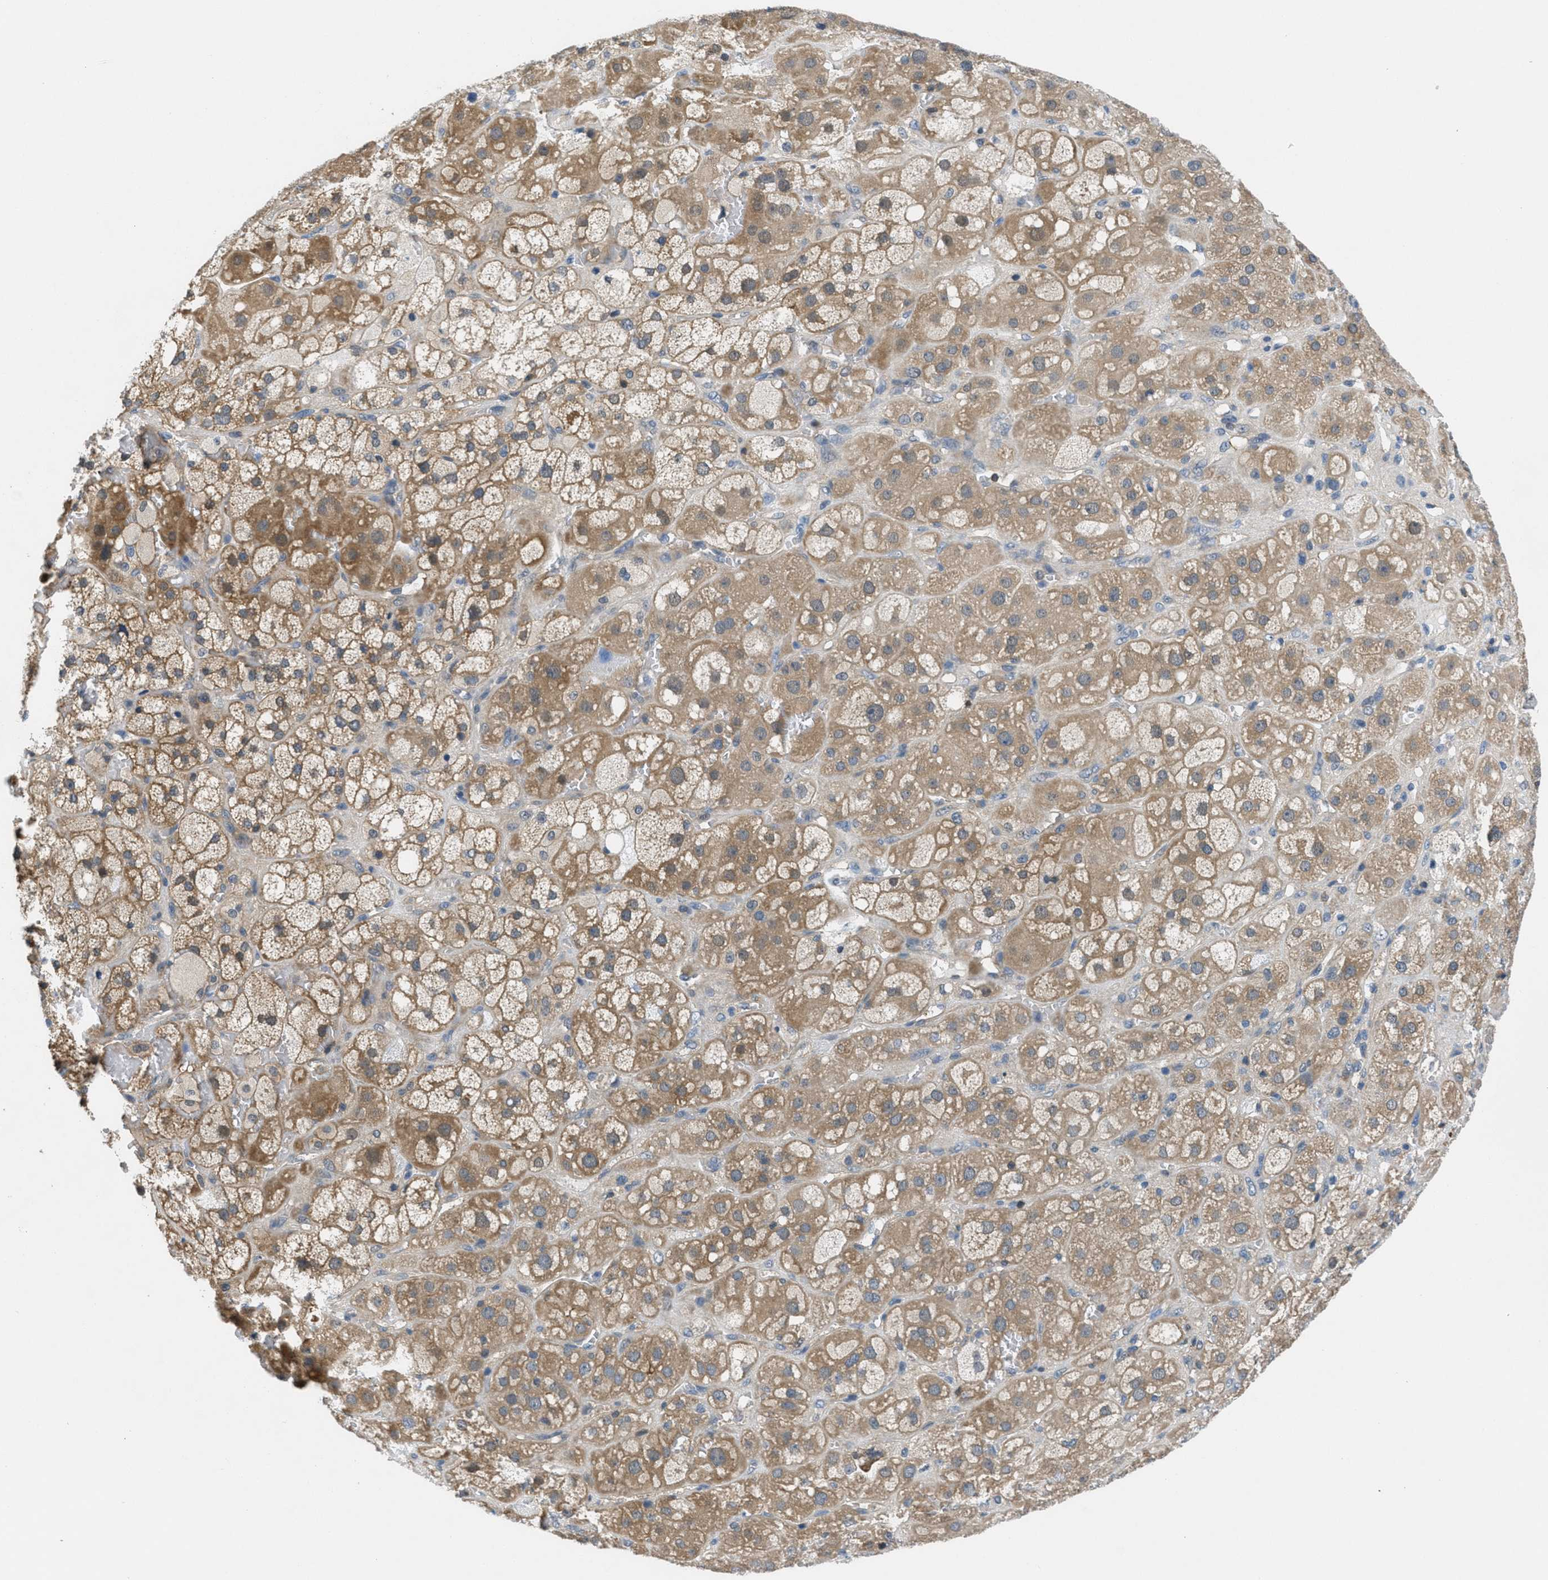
{"staining": {"intensity": "moderate", "quantity": ">75%", "location": "cytoplasmic/membranous"}, "tissue": "adrenal gland", "cell_type": "Glandular cells", "image_type": "normal", "snomed": [{"axis": "morphology", "description": "Normal tissue, NOS"}, {"axis": "topography", "description": "Adrenal gland"}], "caption": "This image demonstrates immunohistochemistry staining of unremarkable adrenal gland, with medium moderate cytoplasmic/membranous positivity in approximately >75% of glandular cells.", "gene": "PIP5K1C", "patient": {"sex": "female", "age": 47}}